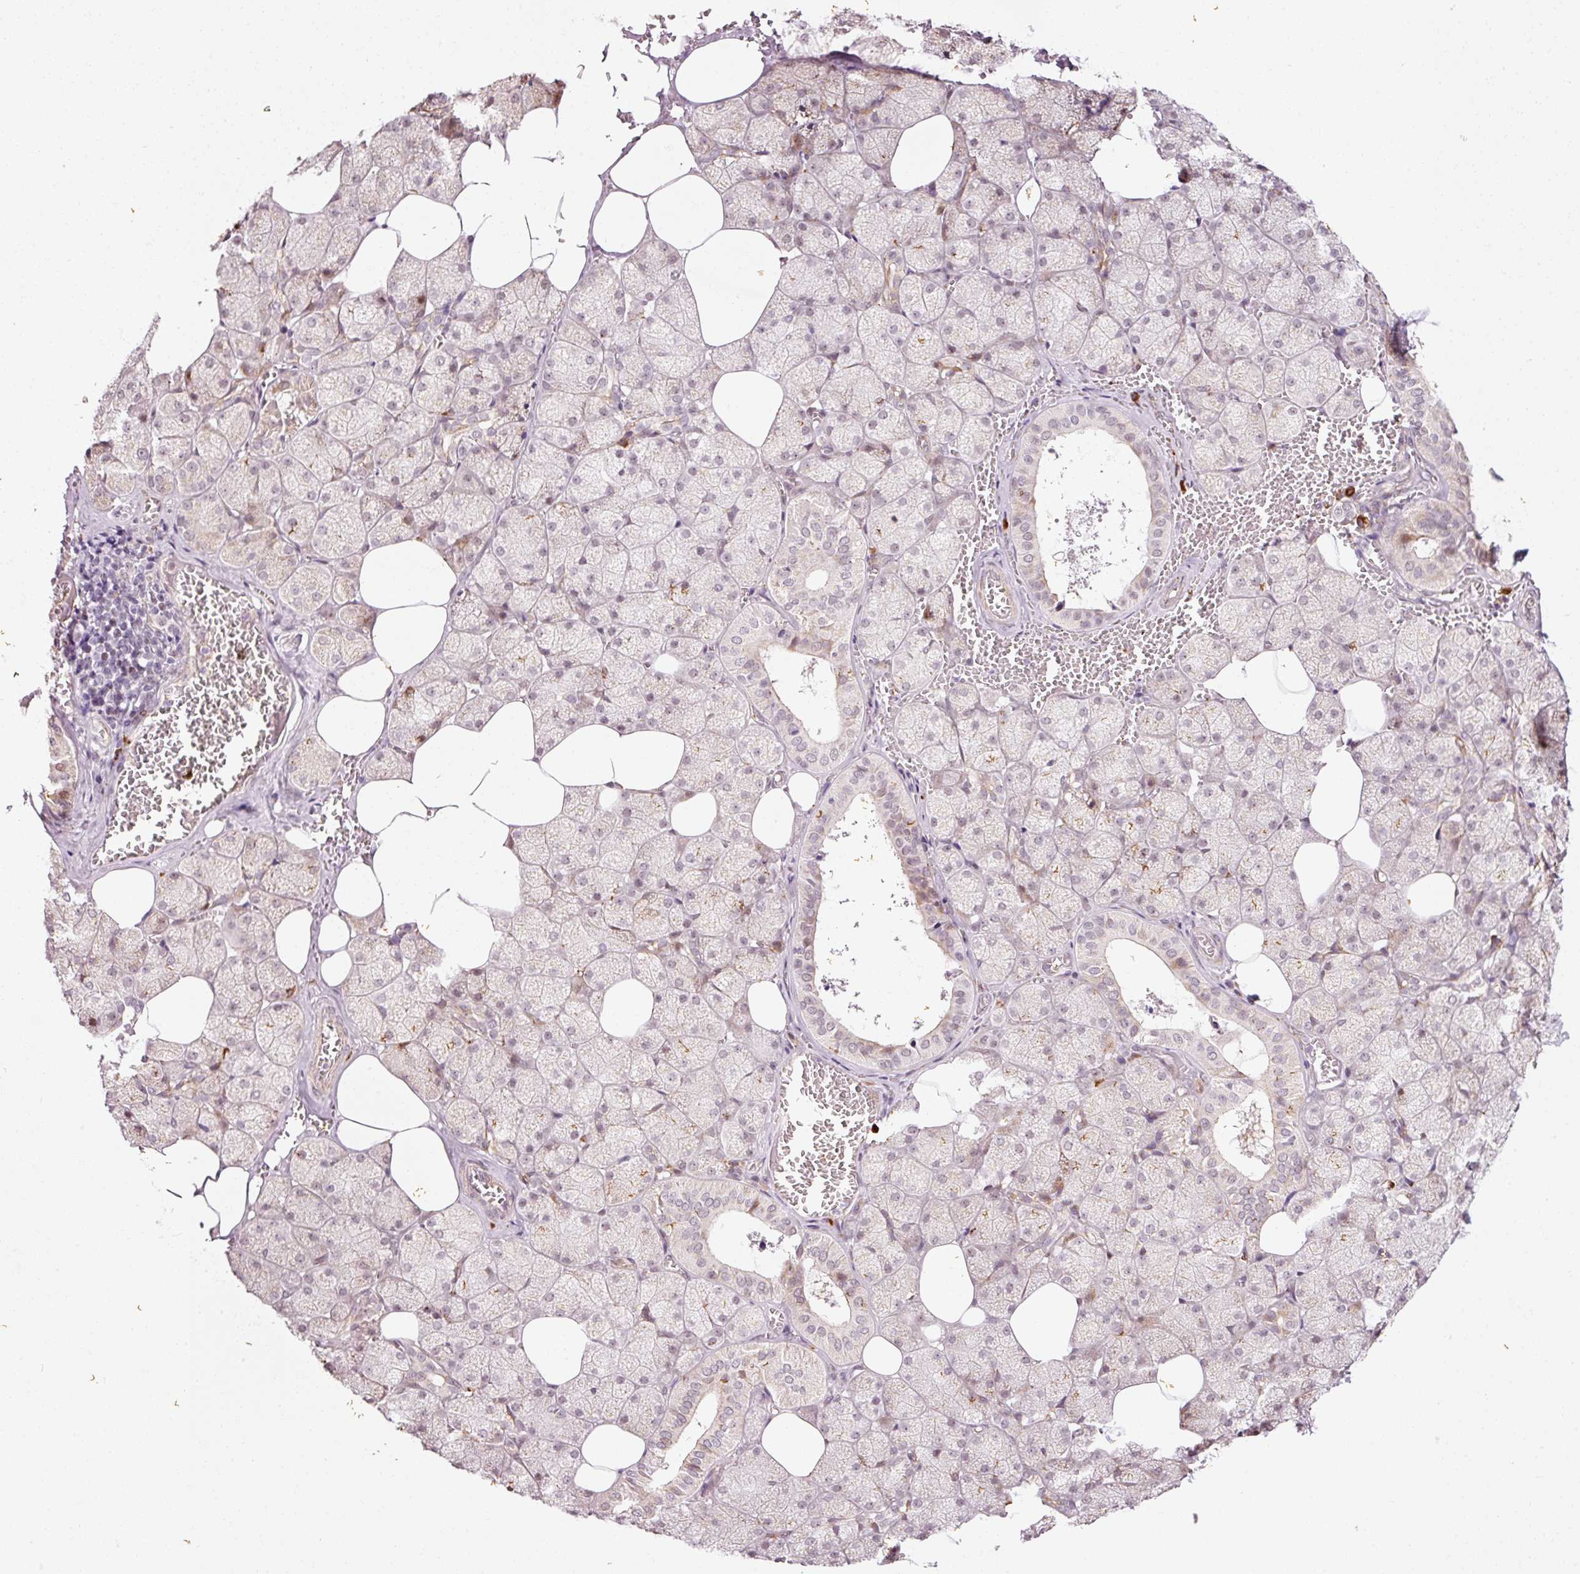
{"staining": {"intensity": "moderate", "quantity": "<25%", "location": "cytoplasmic/membranous,nuclear"}, "tissue": "salivary gland", "cell_type": "Glandular cells", "image_type": "normal", "snomed": [{"axis": "morphology", "description": "Normal tissue, NOS"}, {"axis": "topography", "description": "Salivary gland"}, {"axis": "topography", "description": "Peripheral nerve tissue"}], "caption": "Salivary gland stained for a protein exhibits moderate cytoplasmic/membranous,nuclear positivity in glandular cells. (DAB (3,3'-diaminobenzidine) IHC, brown staining for protein, blue staining for nuclei).", "gene": "ANKRD20A1", "patient": {"sex": "male", "age": 38}}